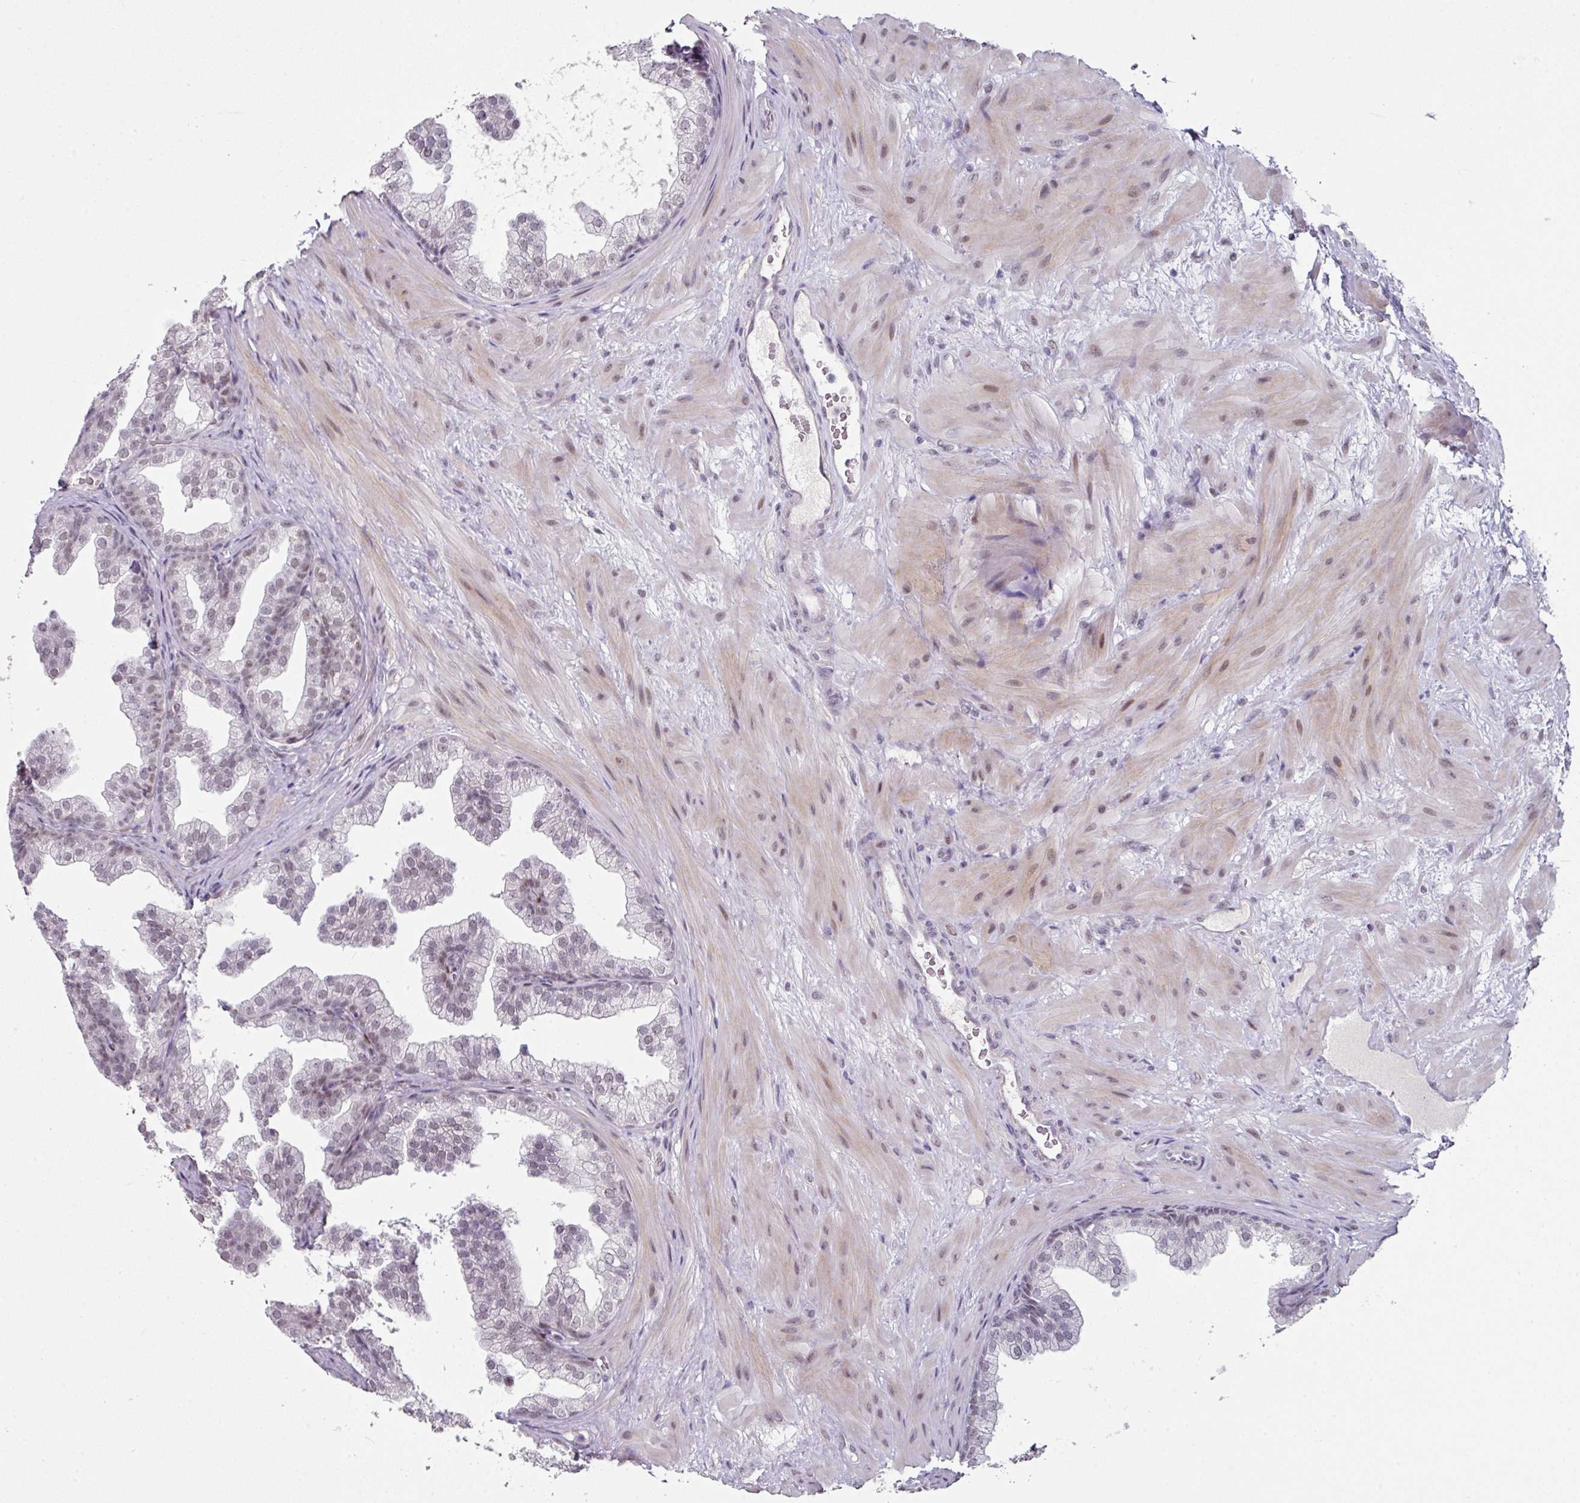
{"staining": {"intensity": "weak", "quantity": "25%-75%", "location": "nuclear"}, "tissue": "prostate", "cell_type": "Glandular cells", "image_type": "normal", "snomed": [{"axis": "morphology", "description": "Normal tissue, NOS"}, {"axis": "topography", "description": "Prostate"}], "caption": "Prostate stained with DAB (3,3'-diaminobenzidine) immunohistochemistry displays low levels of weak nuclear staining in about 25%-75% of glandular cells. The staining was performed using DAB, with brown indicating positive protein expression. Nuclei are stained blue with hematoxylin.", "gene": "ELK1", "patient": {"sex": "male", "age": 37}}